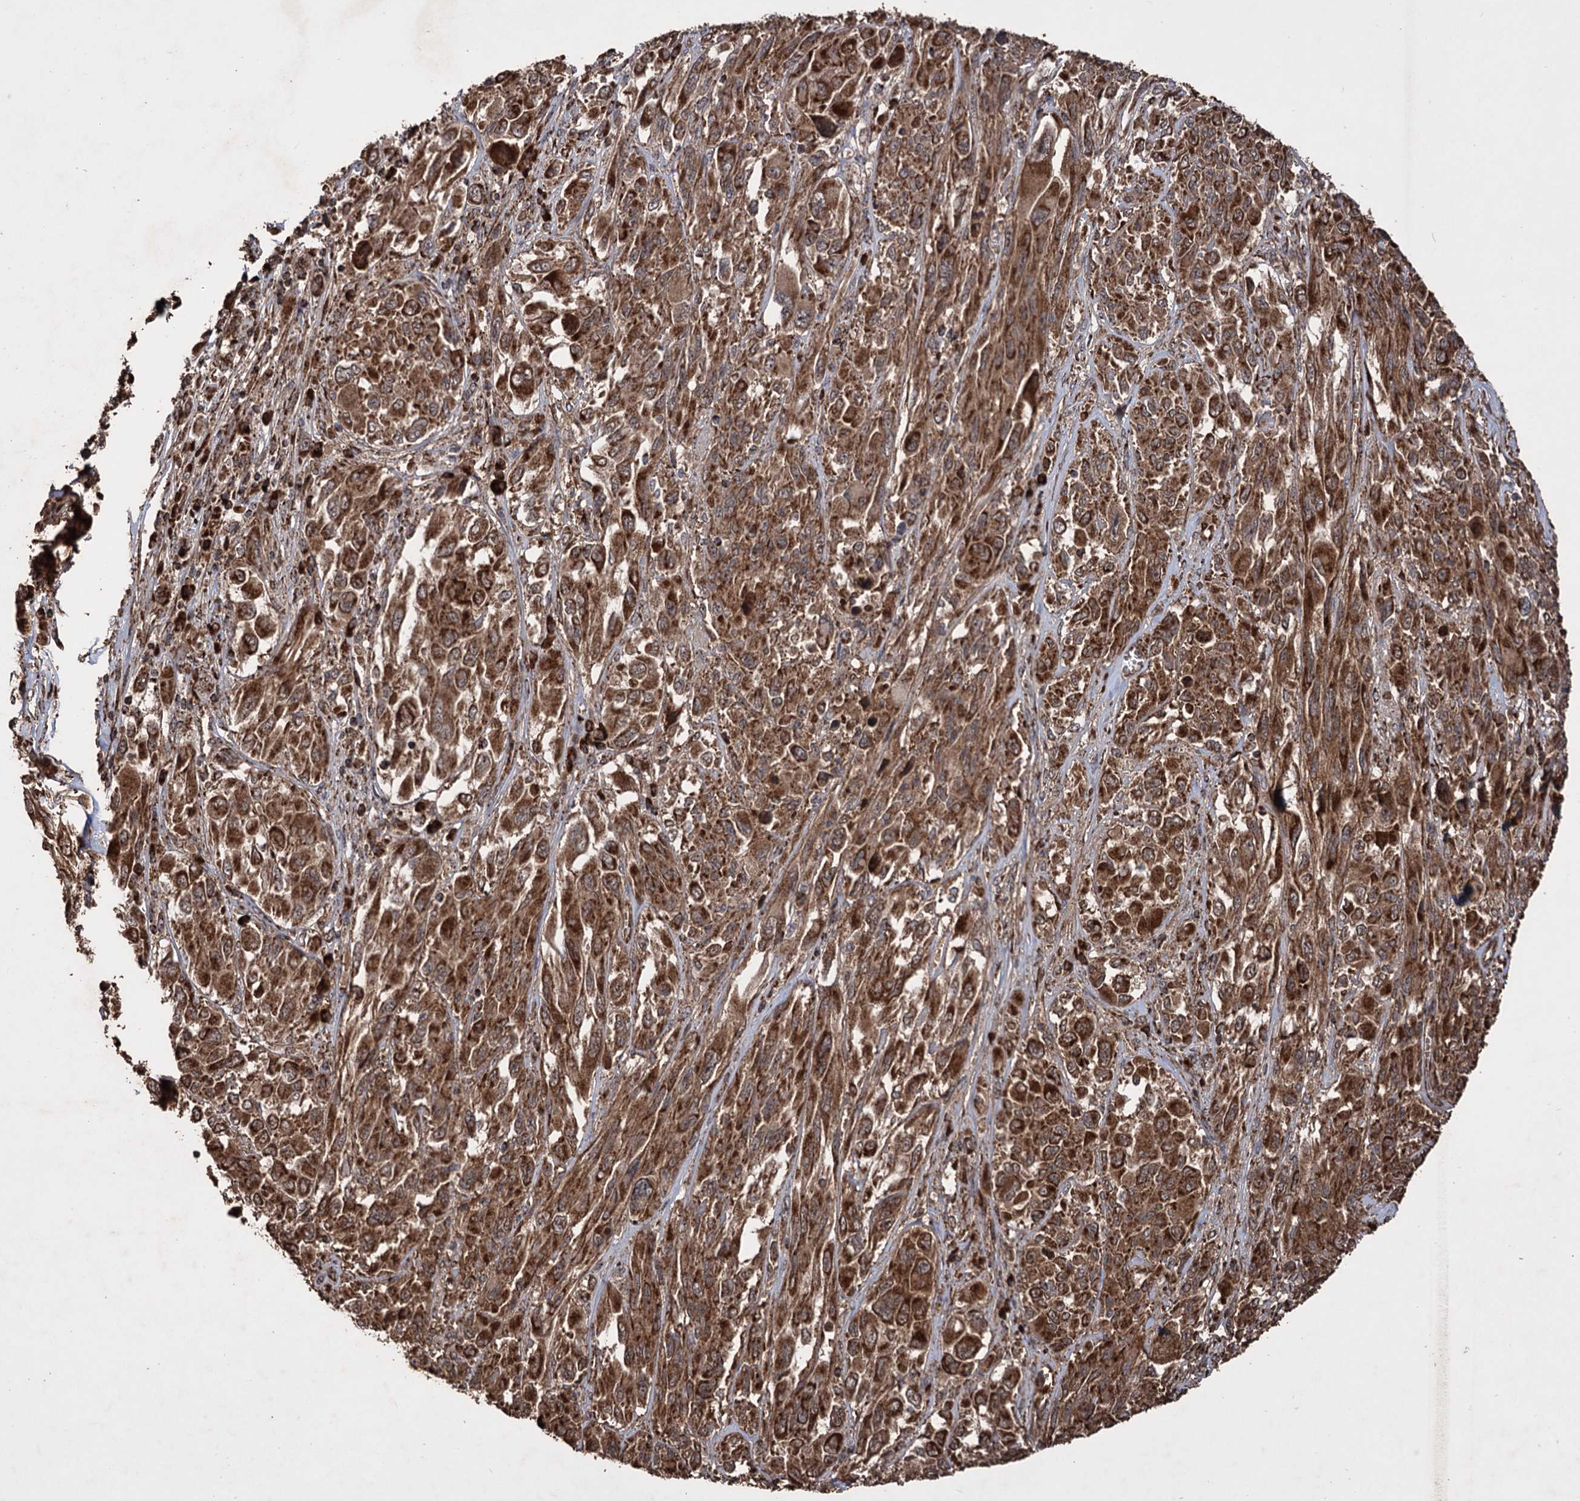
{"staining": {"intensity": "strong", "quantity": ">75%", "location": "cytoplasmic/membranous"}, "tissue": "melanoma", "cell_type": "Tumor cells", "image_type": "cancer", "snomed": [{"axis": "morphology", "description": "Malignant melanoma, NOS"}, {"axis": "topography", "description": "Skin"}], "caption": "Melanoma stained with IHC shows strong cytoplasmic/membranous expression in approximately >75% of tumor cells.", "gene": "IPO4", "patient": {"sex": "female", "age": 91}}